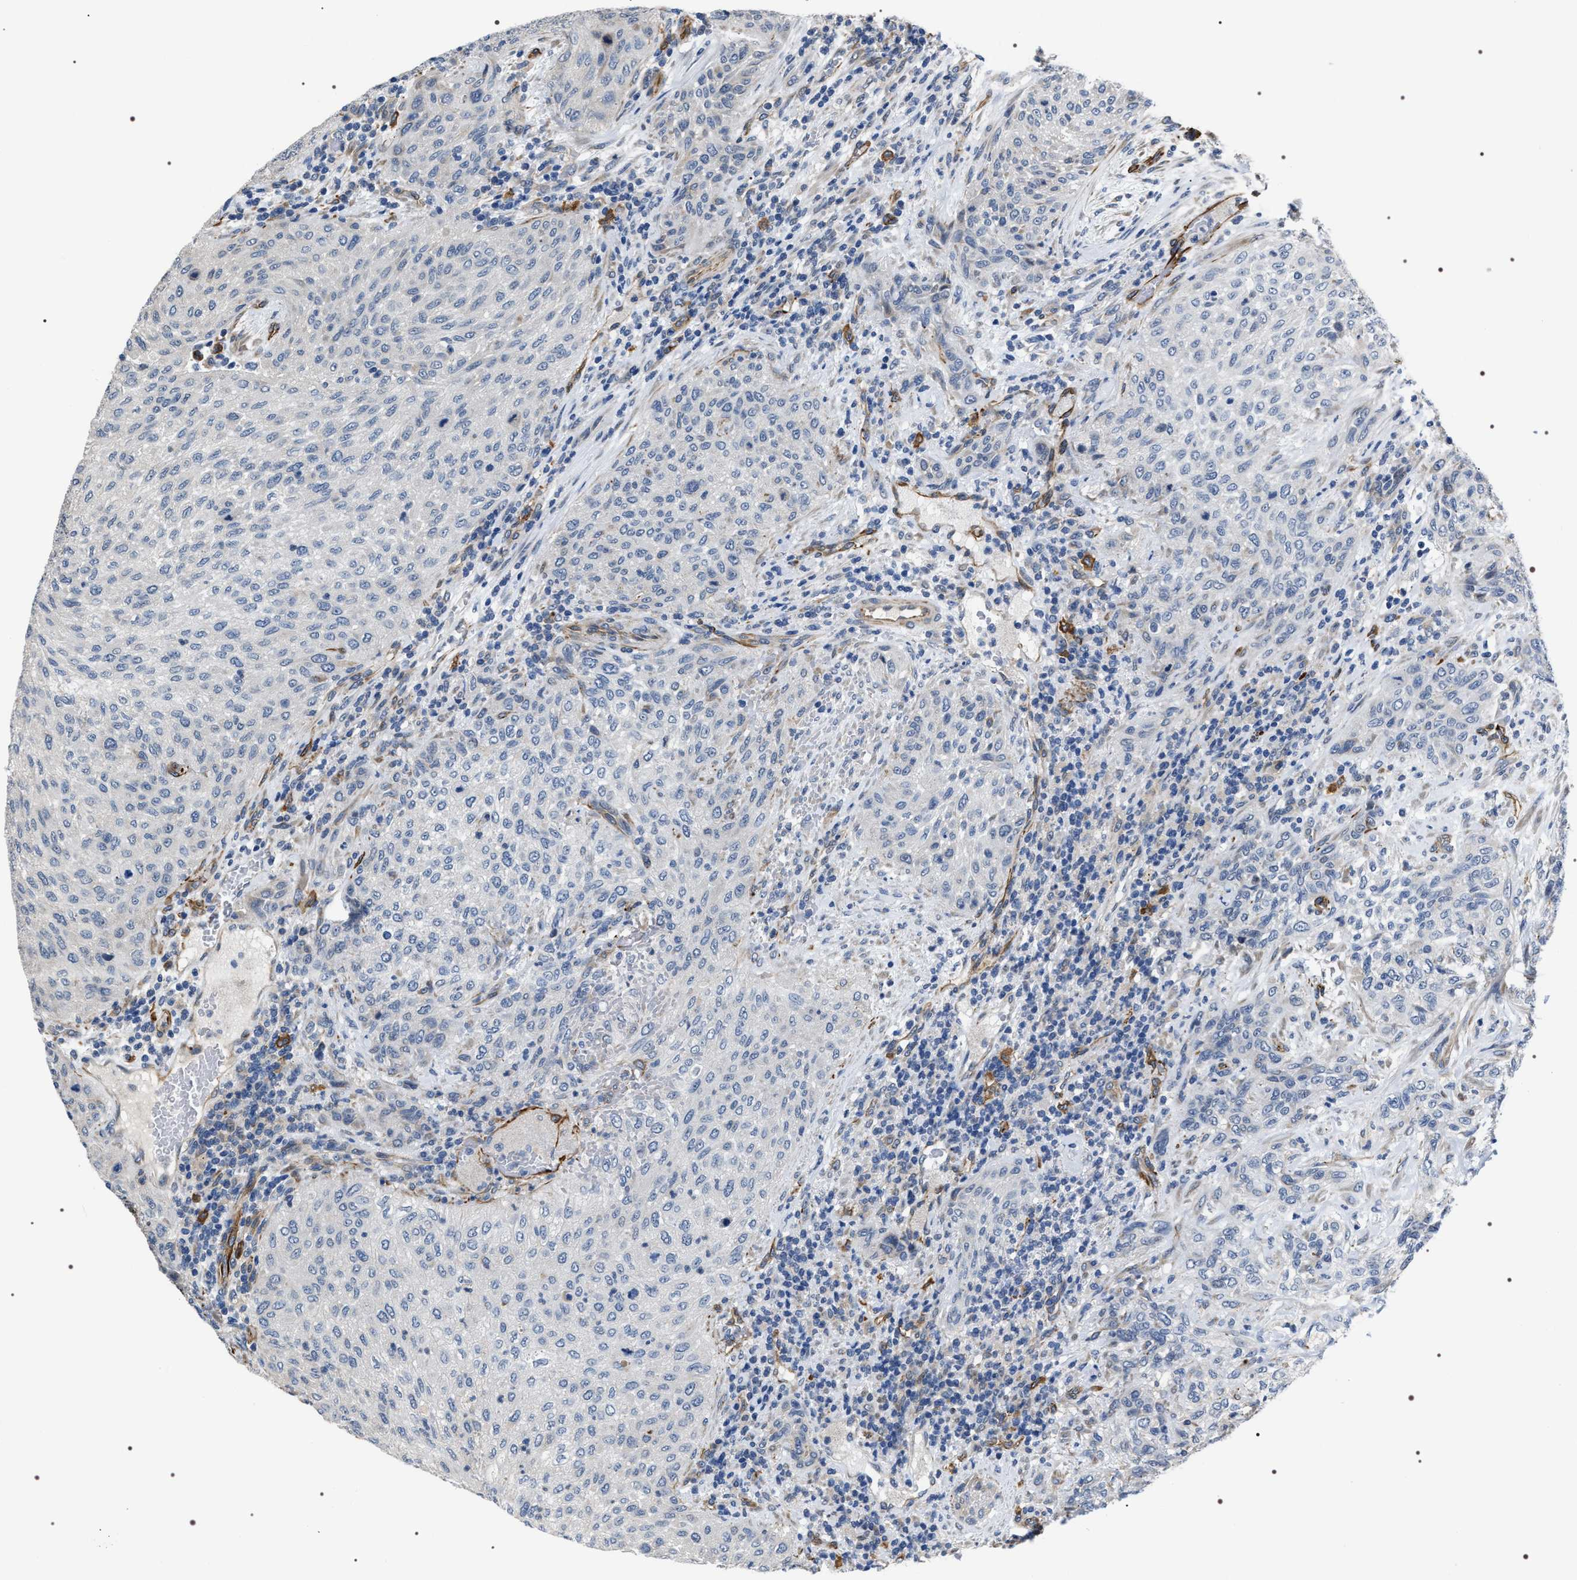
{"staining": {"intensity": "negative", "quantity": "none", "location": "none"}, "tissue": "urothelial cancer", "cell_type": "Tumor cells", "image_type": "cancer", "snomed": [{"axis": "morphology", "description": "Urothelial carcinoma, Low grade"}, {"axis": "morphology", "description": "Urothelial carcinoma, High grade"}, {"axis": "topography", "description": "Urinary bladder"}], "caption": "Immunohistochemistry histopathology image of neoplastic tissue: human urothelial carcinoma (high-grade) stained with DAB shows no significant protein expression in tumor cells.", "gene": "PKD1L1", "patient": {"sex": "male", "age": 35}}